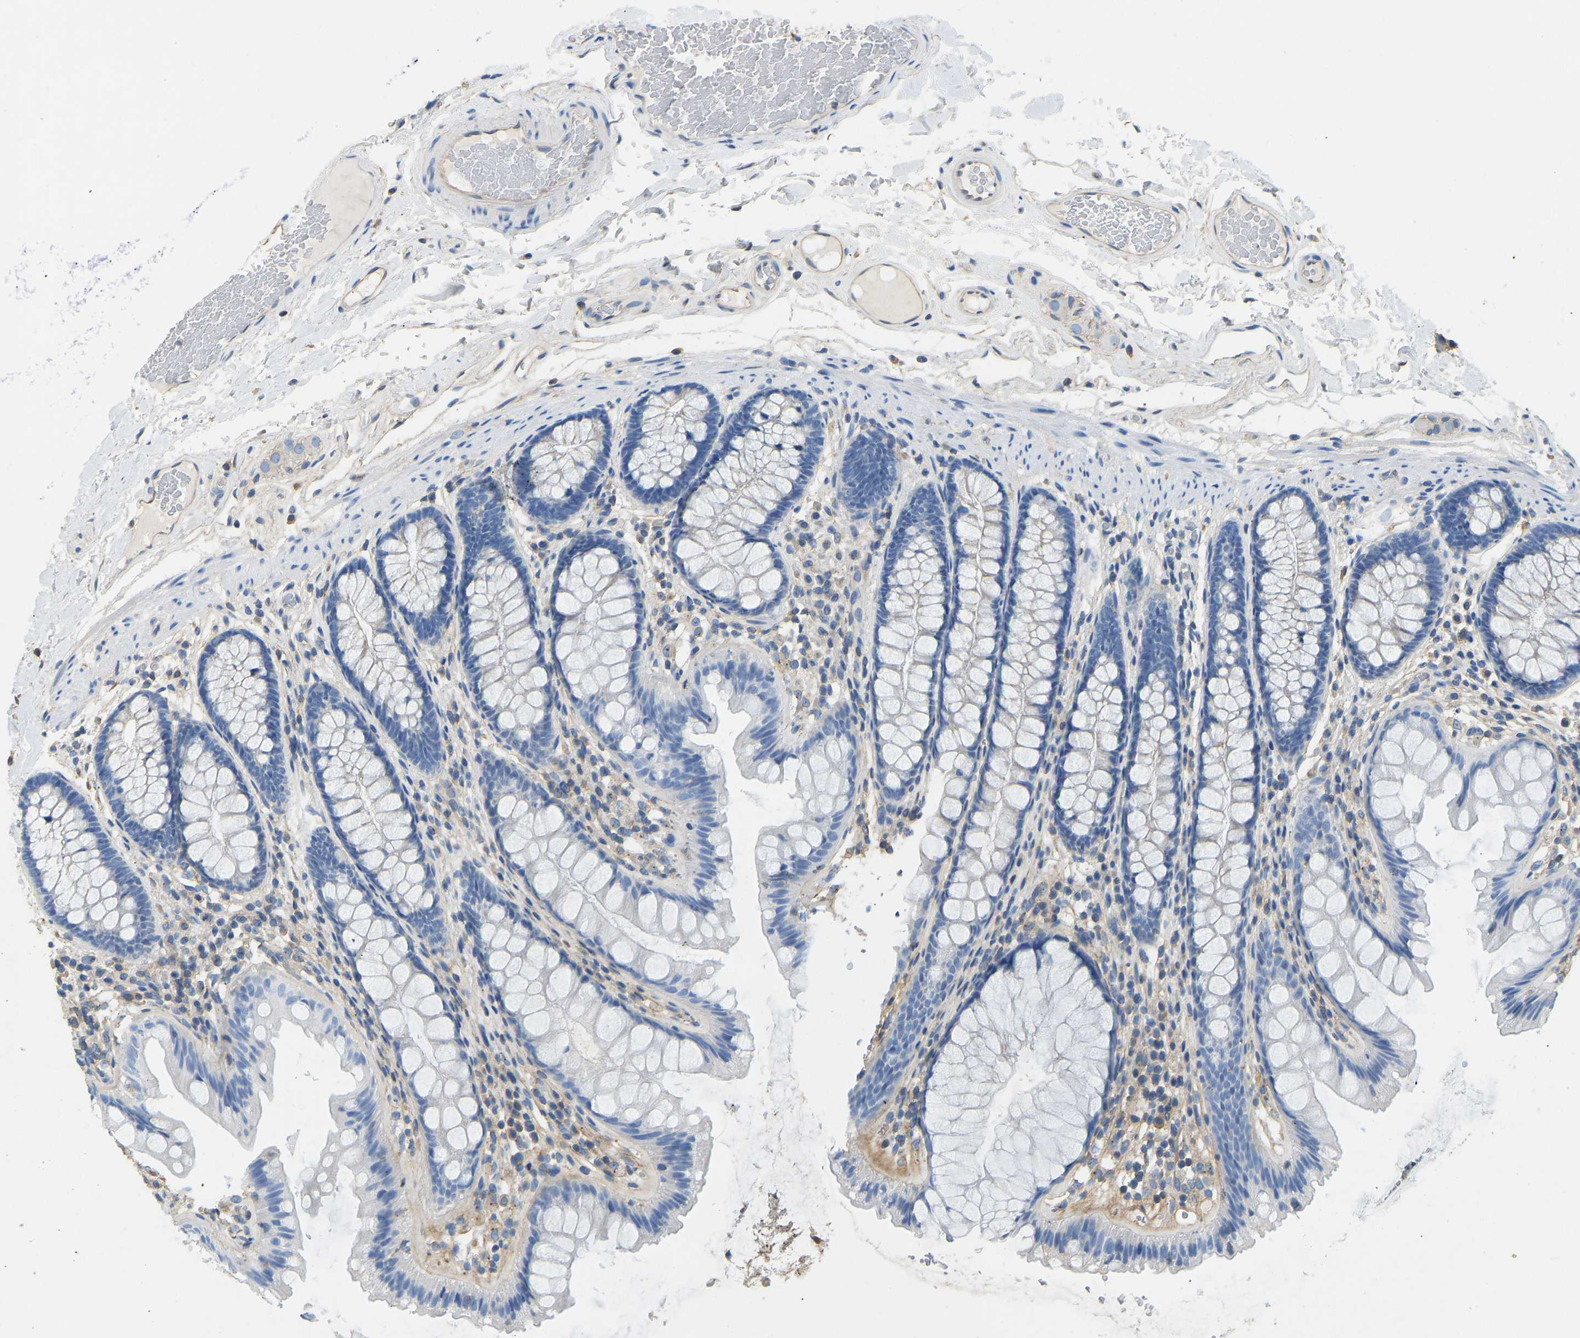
{"staining": {"intensity": "weak", "quantity": ">75%", "location": "cytoplasmic/membranous"}, "tissue": "colon", "cell_type": "Endothelial cells", "image_type": "normal", "snomed": [{"axis": "morphology", "description": "Normal tissue, NOS"}, {"axis": "topography", "description": "Colon"}], "caption": "Colon stained with a brown dye shows weak cytoplasmic/membranous positive positivity in about >75% of endothelial cells.", "gene": "TECTA", "patient": {"sex": "female", "age": 56}}